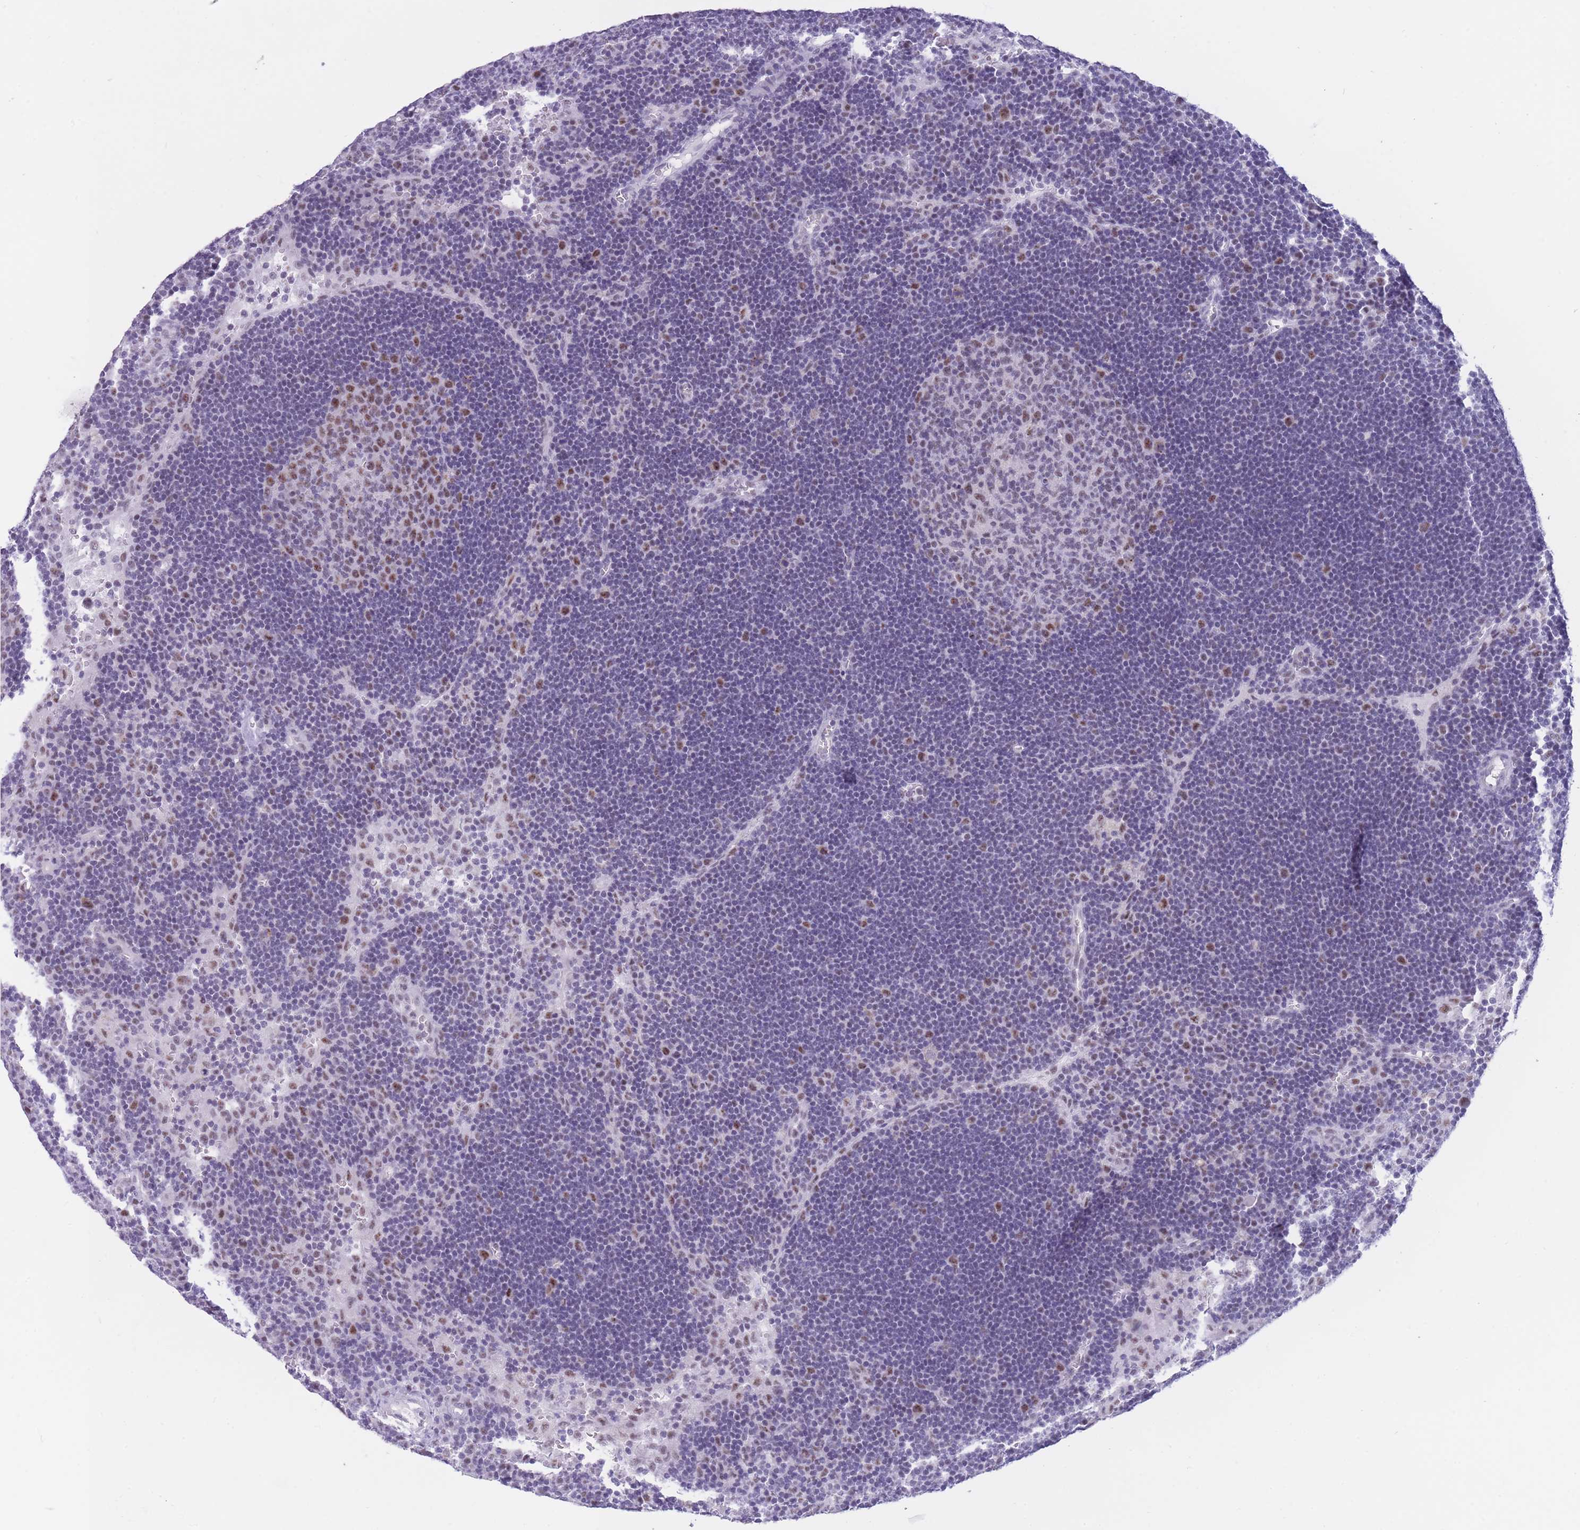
{"staining": {"intensity": "moderate", "quantity": "<25%", "location": "nuclear"}, "tissue": "lymph node", "cell_type": "Germinal center cells", "image_type": "normal", "snomed": [{"axis": "morphology", "description": "Normal tissue, NOS"}, {"axis": "topography", "description": "Lymph node"}], "caption": "A photomicrograph of lymph node stained for a protein exhibits moderate nuclear brown staining in germinal center cells.", "gene": "CYP2B6", "patient": {"sex": "male", "age": 62}}